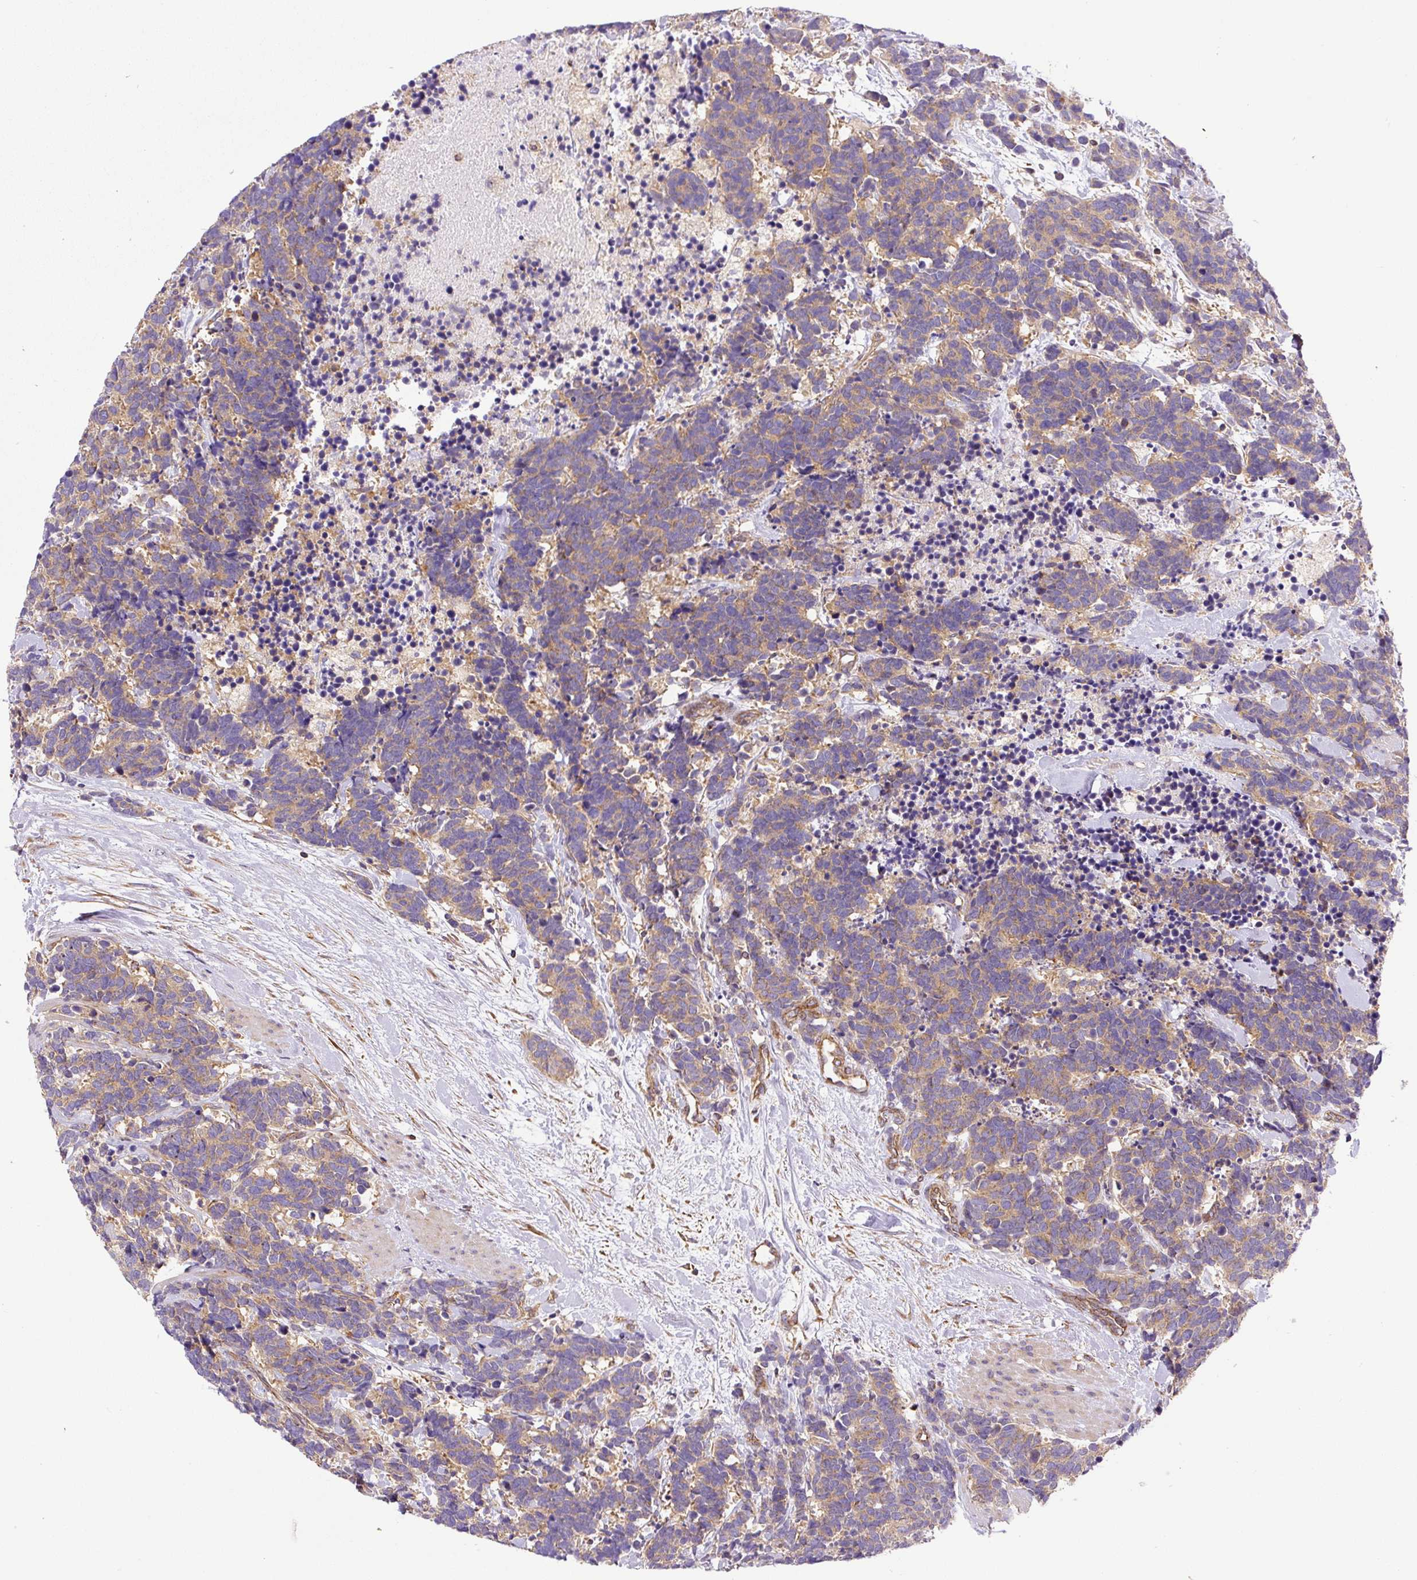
{"staining": {"intensity": "moderate", "quantity": ">75%", "location": "cytoplasmic/membranous"}, "tissue": "carcinoid", "cell_type": "Tumor cells", "image_type": "cancer", "snomed": [{"axis": "morphology", "description": "Carcinoma, NOS"}, {"axis": "morphology", "description": "Carcinoid, malignant, NOS"}, {"axis": "topography", "description": "Prostate"}], "caption": "Moderate cytoplasmic/membranous expression is present in about >75% of tumor cells in carcinoid.", "gene": "DCTN1", "patient": {"sex": "male", "age": 57}}